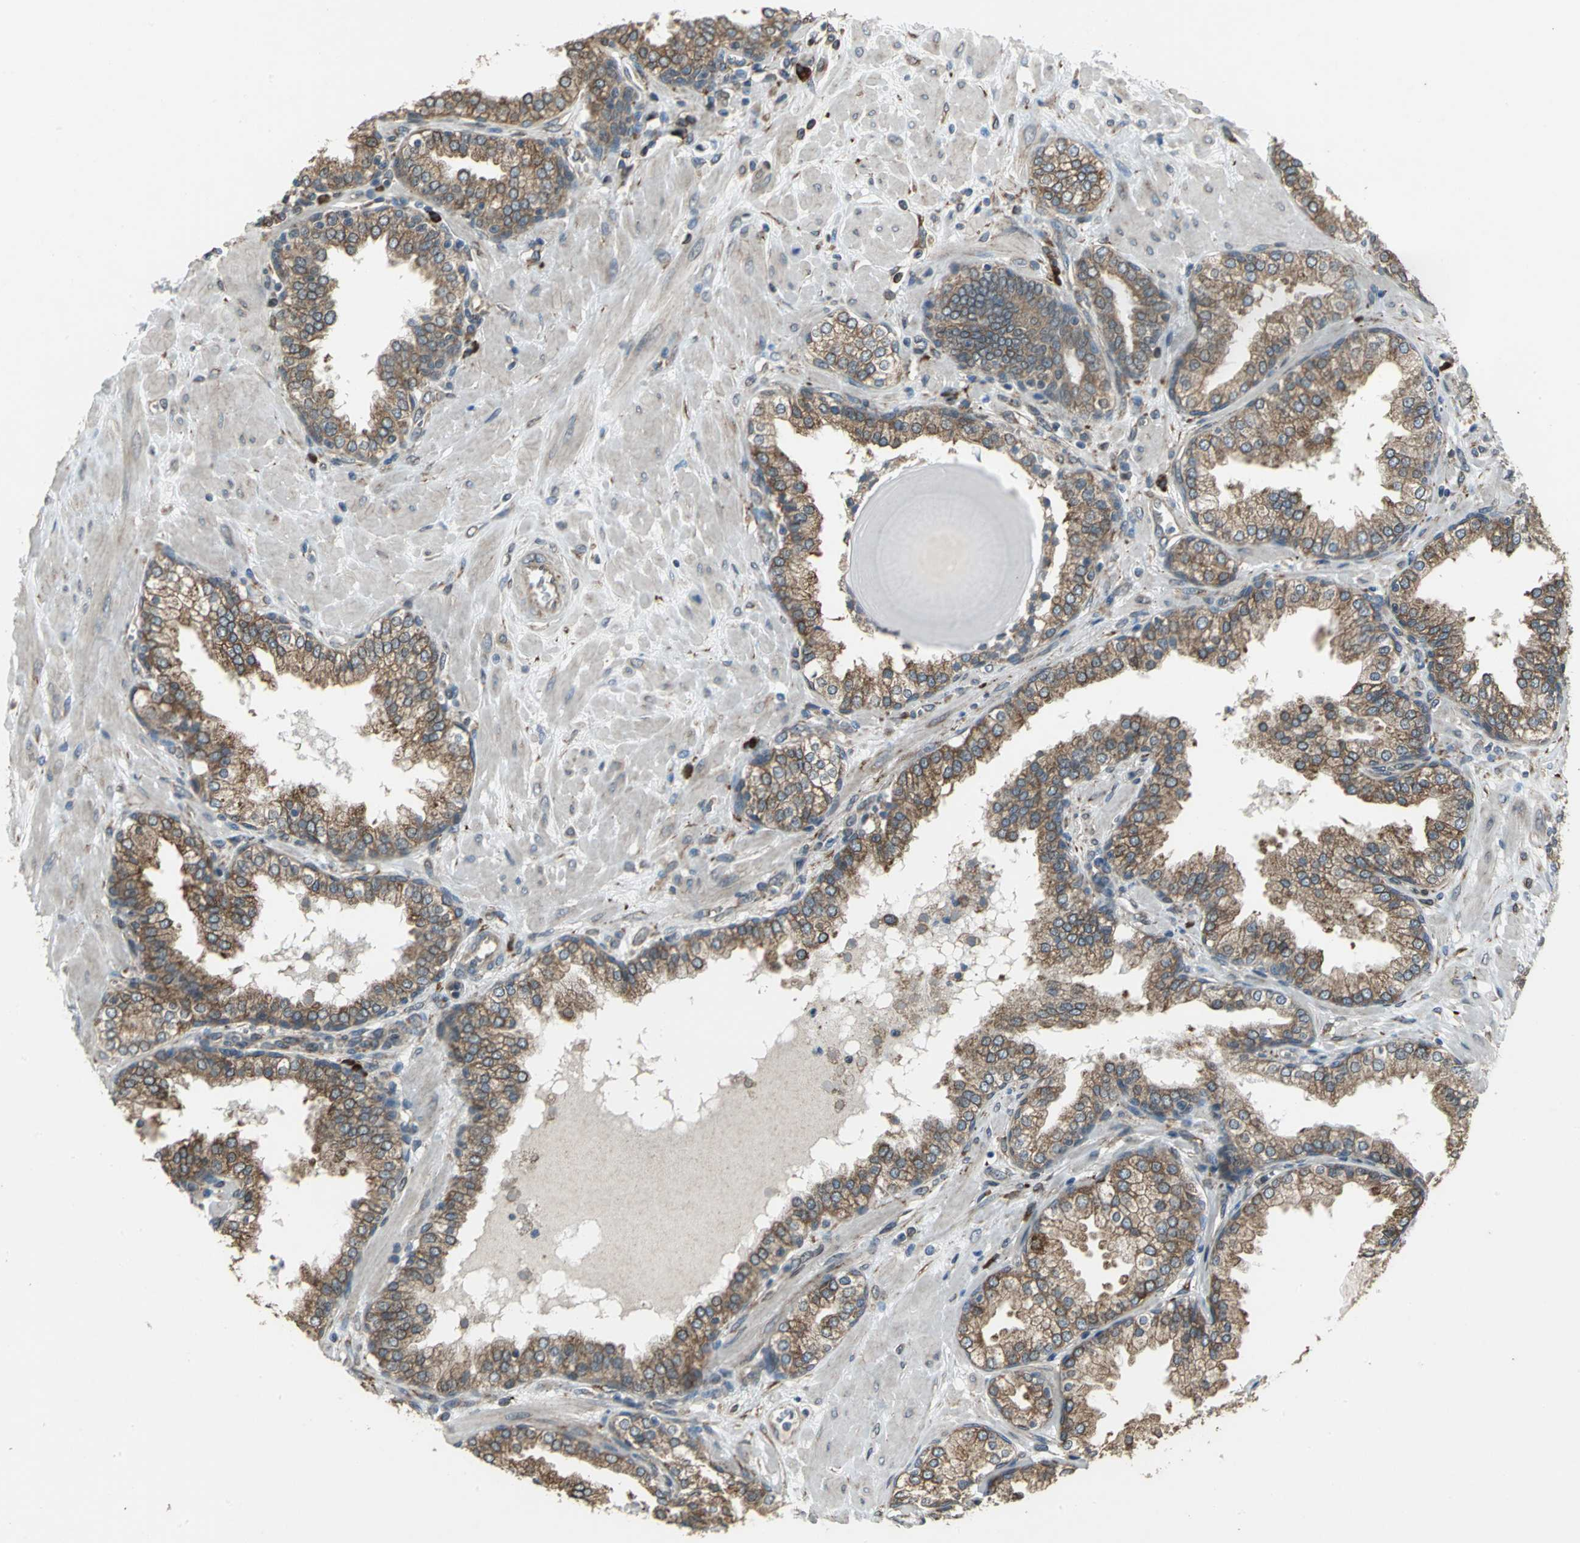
{"staining": {"intensity": "moderate", "quantity": ">75%", "location": "cytoplasmic/membranous"}, "tissue": "prostate", "cell_type": "Glandular cells", "image_type": "normal", "snomed": [{"axis": "morphology", "description": "Normal tissue, NOS"}, {"axis": "topography", "description": "Prostate"}], "caption": "A photomicrograph showing moderate cytoplasmic/membranous positivity in about >75% of glandular cells in benign prostate, as visualized by brown immunohistochemical staining.", "gene": "SYVN1", "patient": {"sex": "male", "age": 51}}